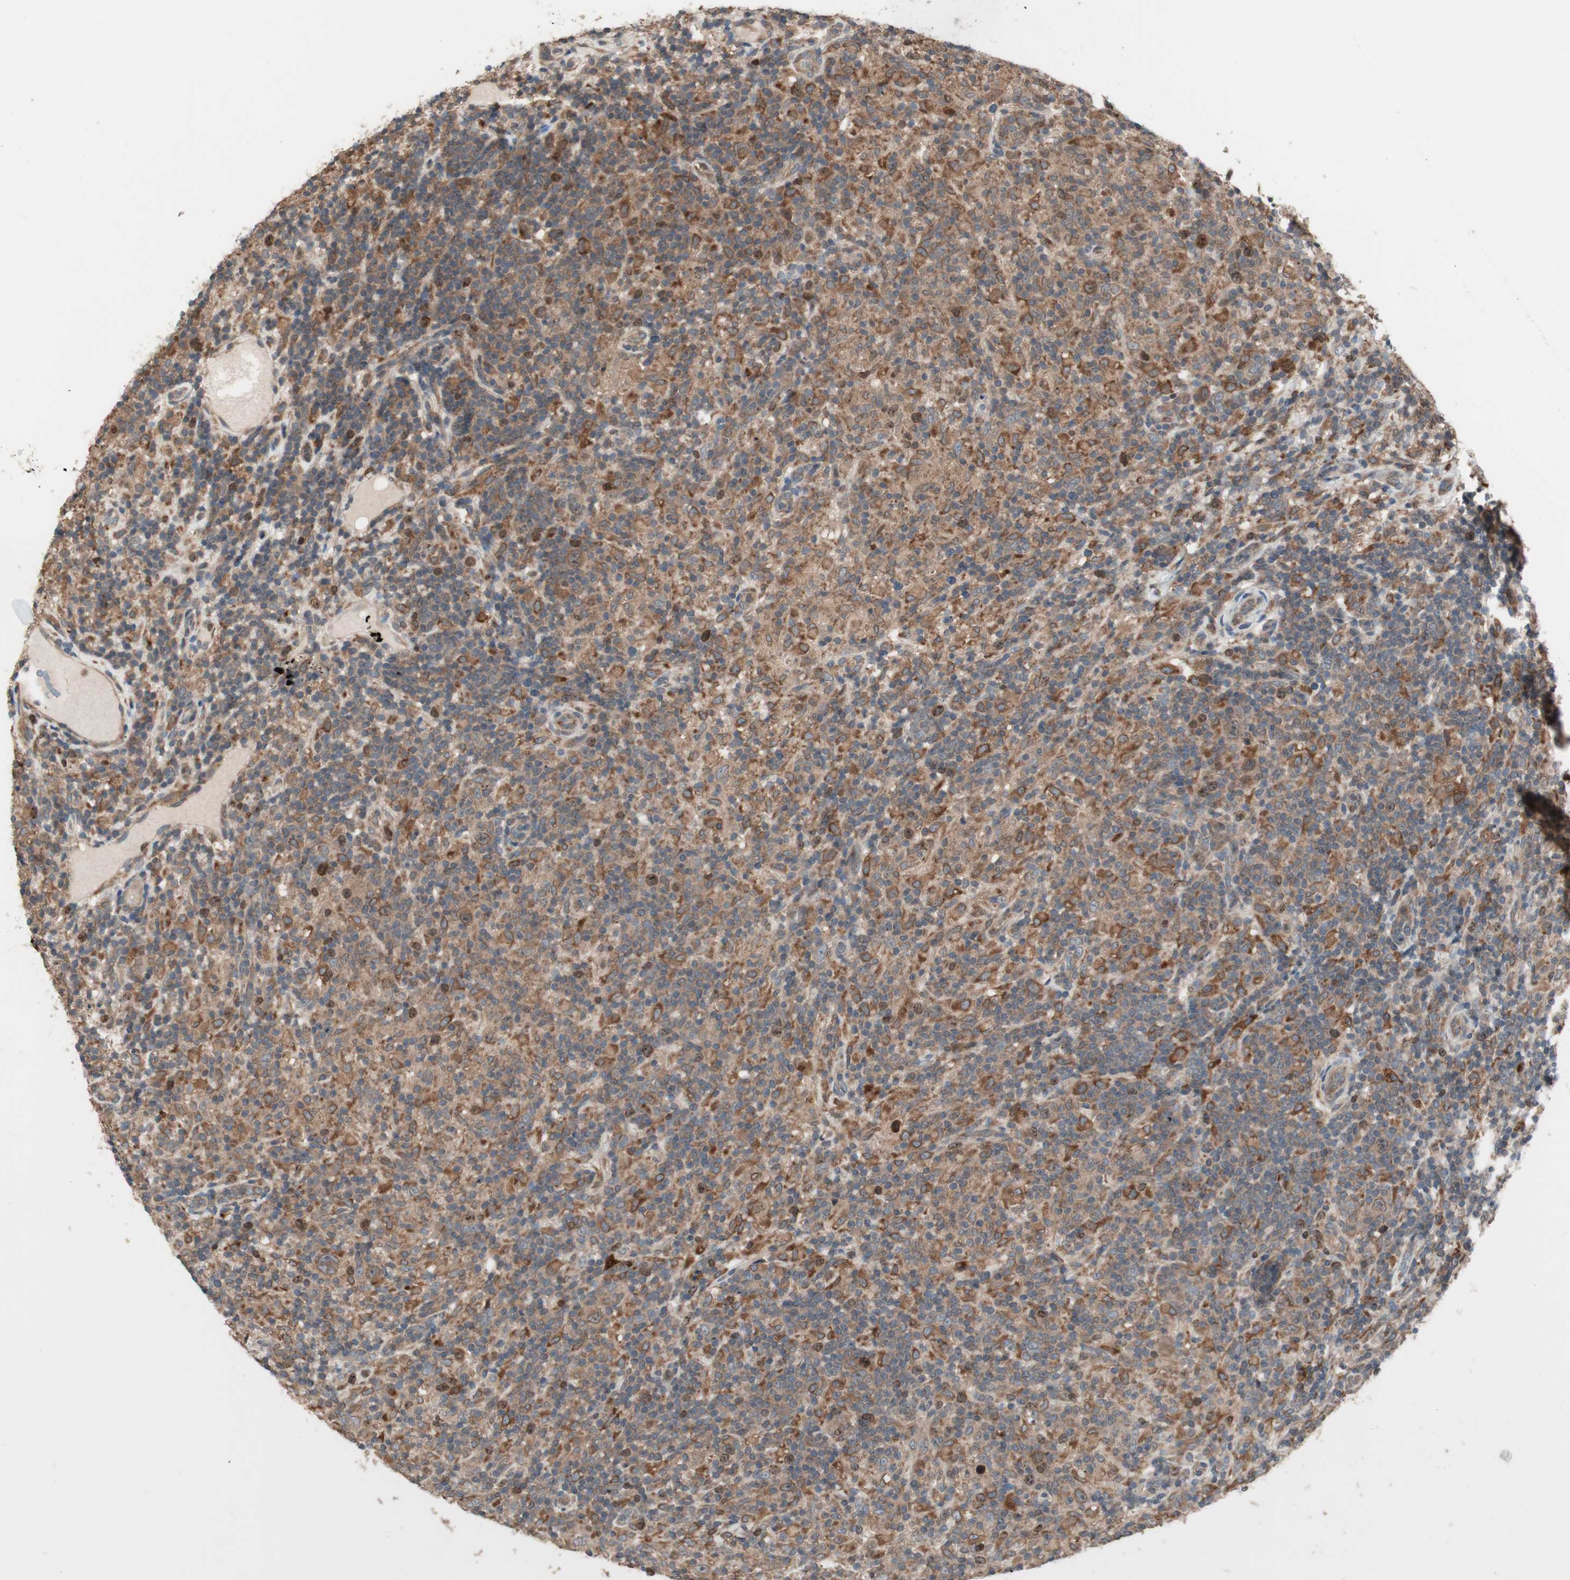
{"staining": {"intensity": "moderate", "quantity": ">75%", "location": "cytoplasmic/membranous"}, "tissue": "lymphoma", "cell_type": "Tumor cells", "image_type": "cancer", "snomed": [{"axis": "morphology", "description": "Hodgkin's disease, NOS"}, {"axis": "topography", "description": "Lymph node"}], "caption": "Hodgkin's disease stained with DAB IHC shows medium levels of moderate cytoplasmic/membranous expression in about >75% of tumor cells.", "gene": "ATP6AP2", "patient": {"sex": "male", "age": 70}}